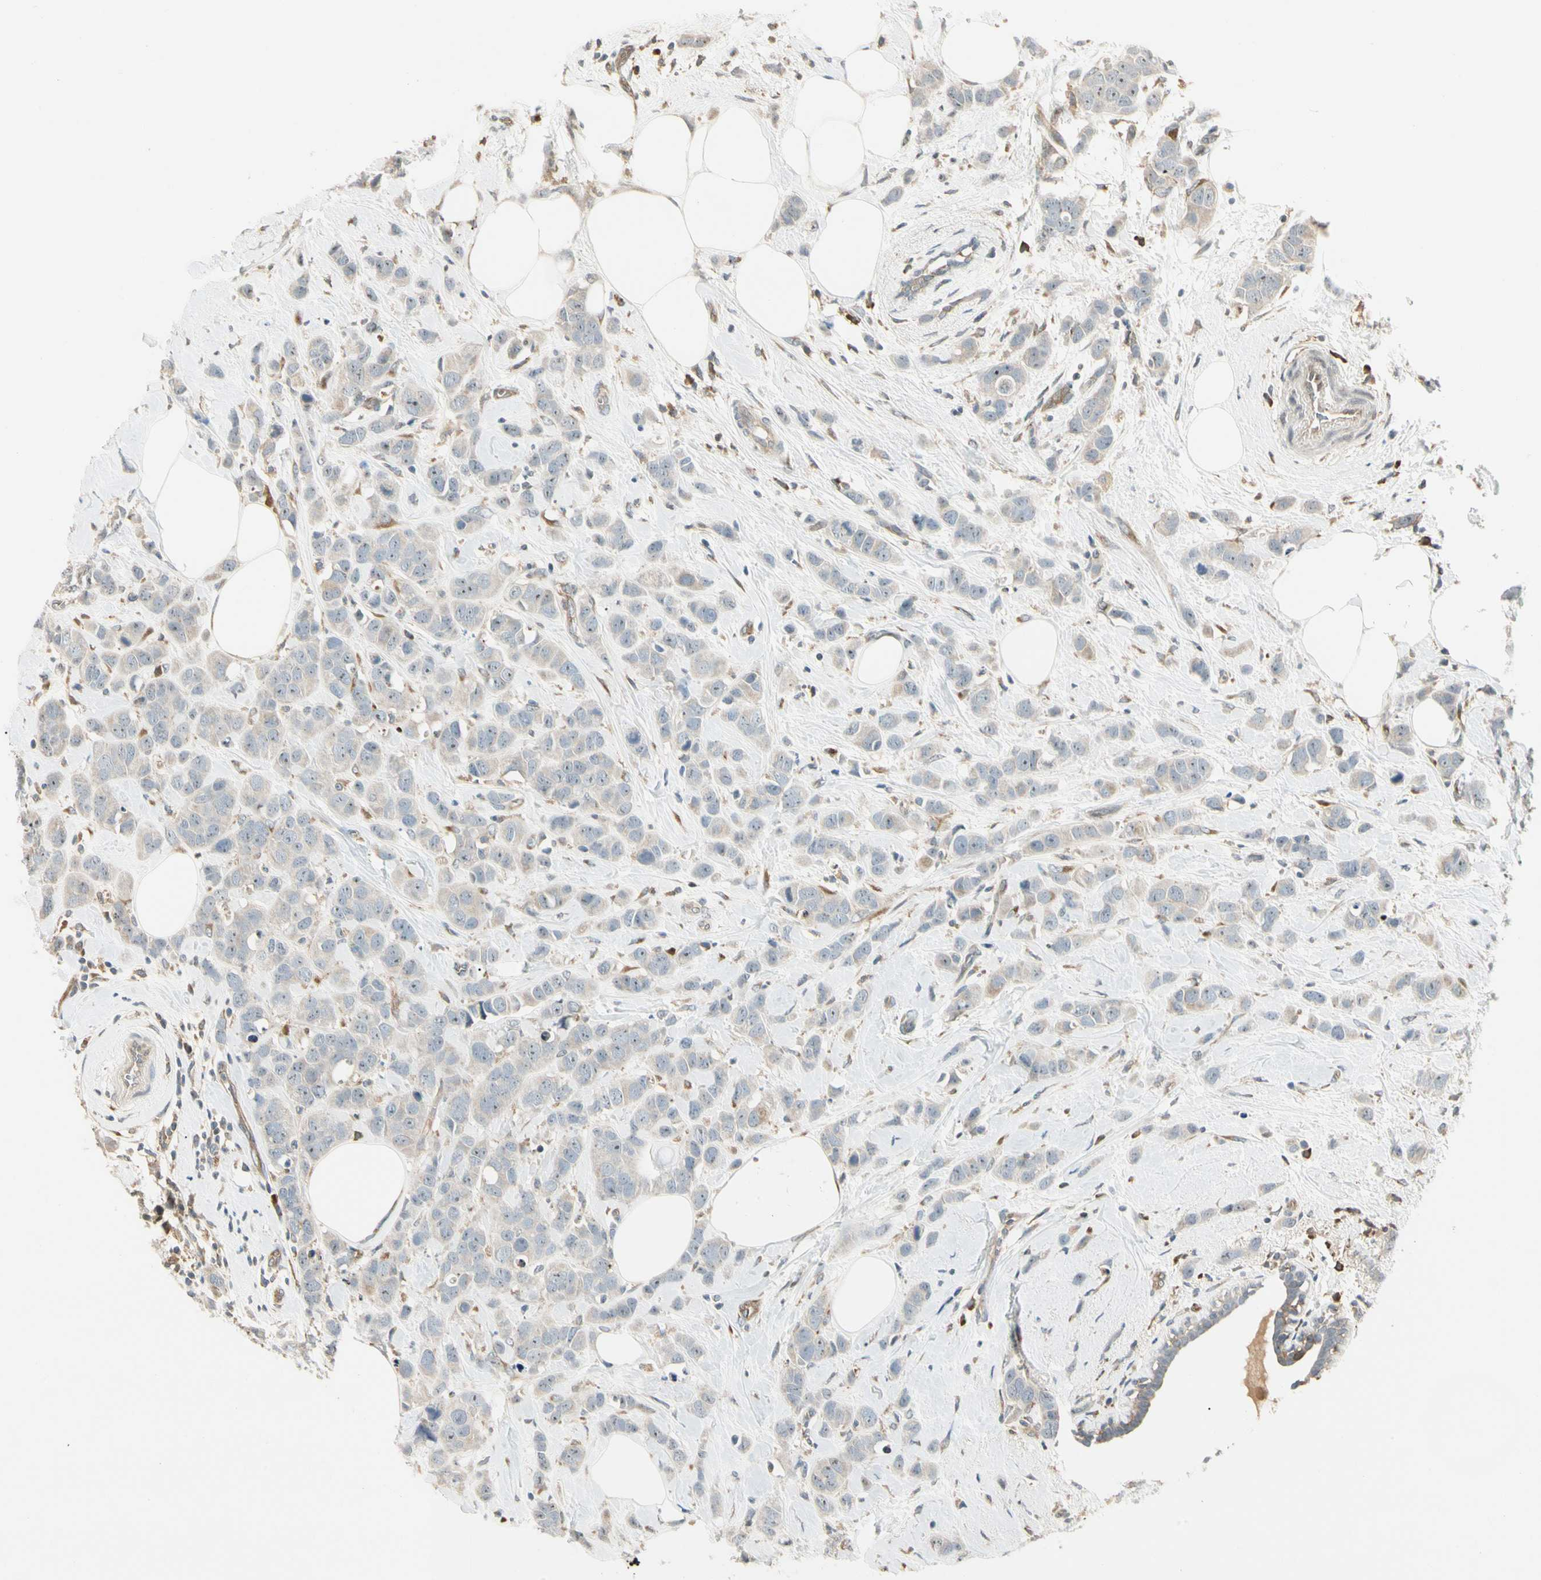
{"staining": {"intensity": "negative", "quantity": "none", "location": "none"}, "tissue": "breast cancer", "cell_type": "Tumor cells", "image_type": "cancer", "snomed": [{"axis": "morphology", "description": "Normal tissue, NOS"}, {"axis": "morphology", "description": "Duct carcinoma"}, {"axis": "topography", "description": "Breast"}], "caption": "High magnification brightfield microscopy of breast cancer (intraductal carcinoma) stained with DAB (3,3'-diaminobenzidine) (brown) and counterstained with hematoxylin (blue): tumor cells show no significant positivity.", "gene": "FNDC3B", "patient": {"sex": "female", "age": 50}}